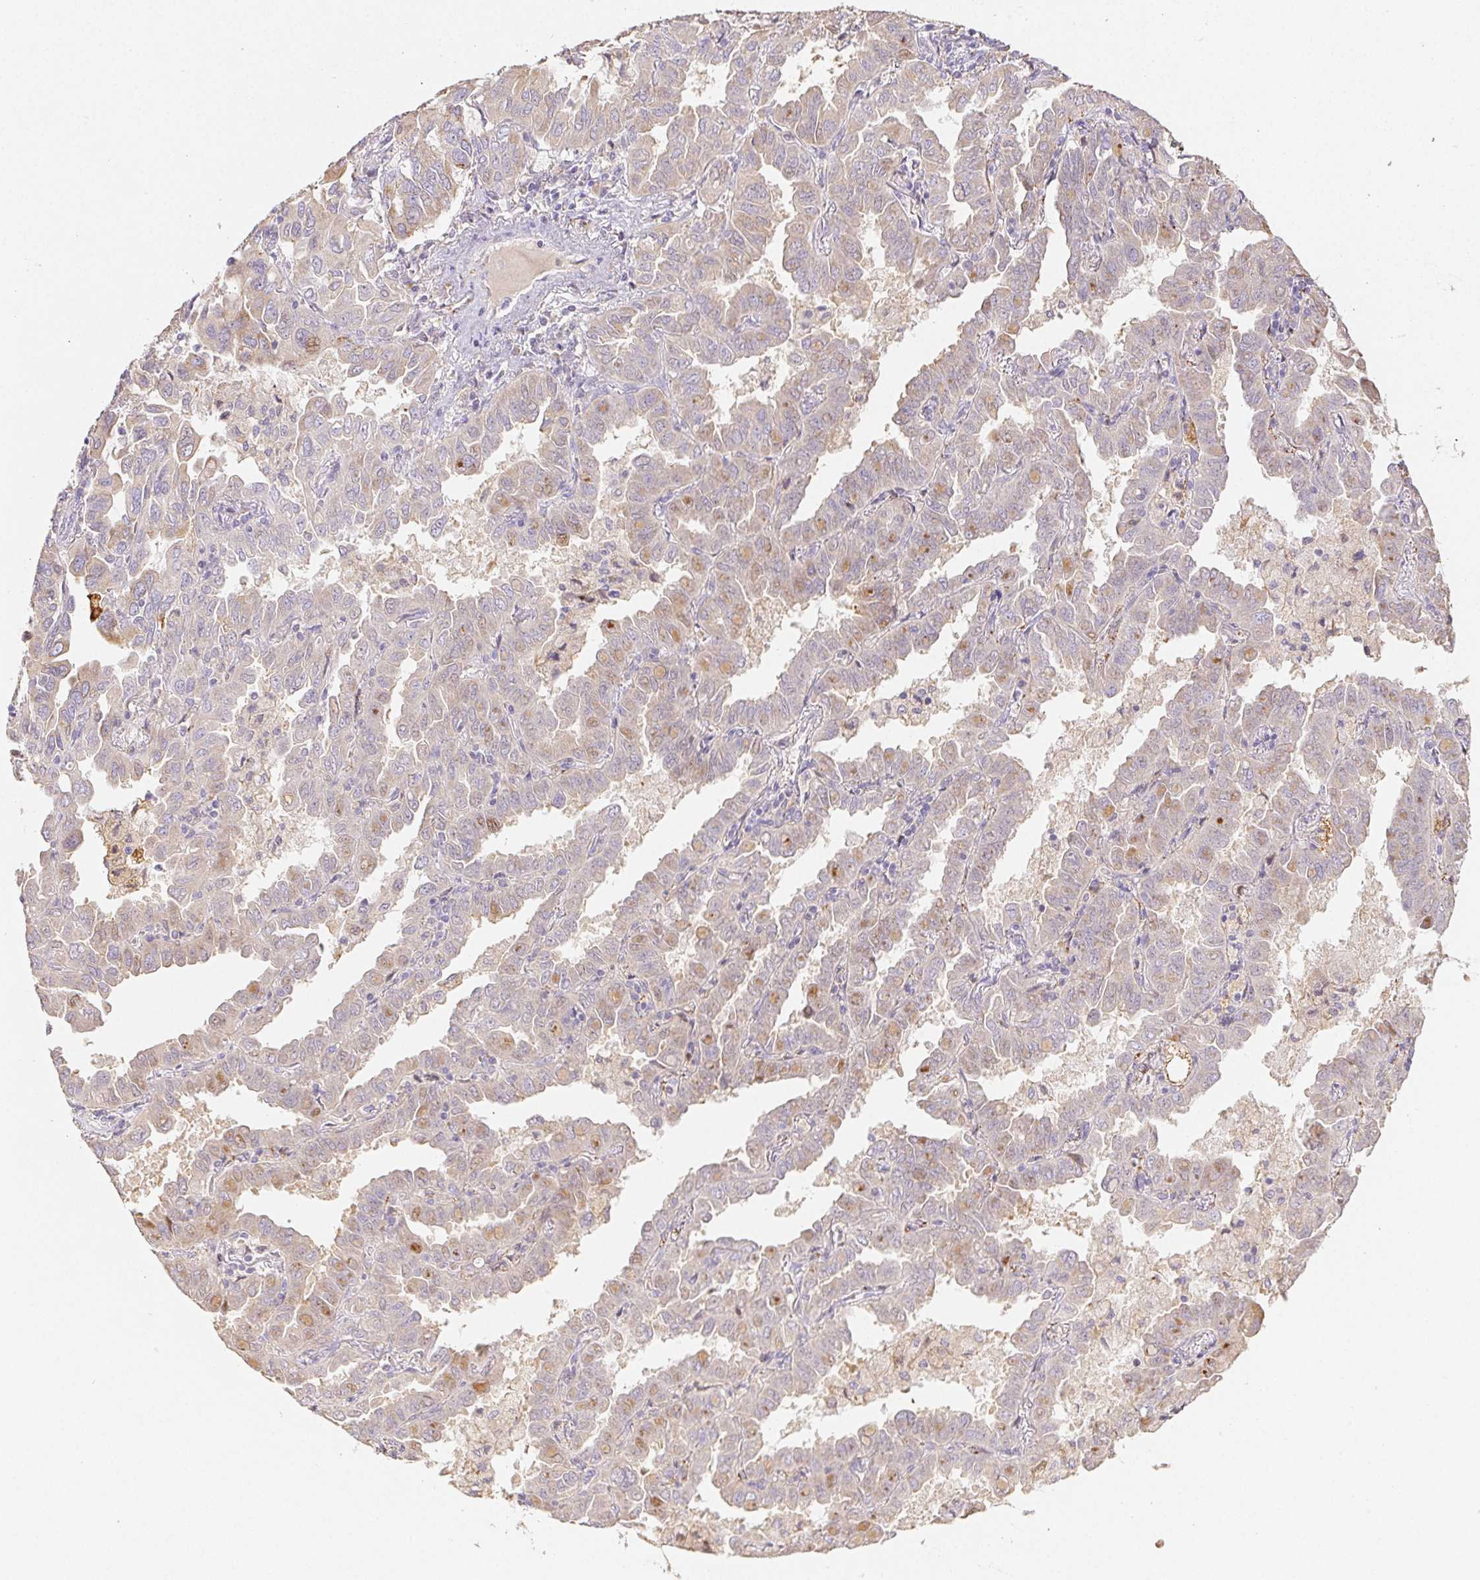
{"staining": {"intensity": "weak", "quantity": "<25%", "location": "cytoplasmic/membranous"}, "tissue": "lung cancer", "cell_type": "Tumor cells", "image_type": "cancer", "snomed": [{"axis": "morphology", "description": "Adenocarcinoma, NOS"}, {"axis": "topography", "description": "Lung"}], "caption": "Protein analysis of adenocarcinoma (lung) demonstrates no significant positivity in tumor cells.", "gene": "ACVR1B", "patient": {"sex": "male", "age": 64}}